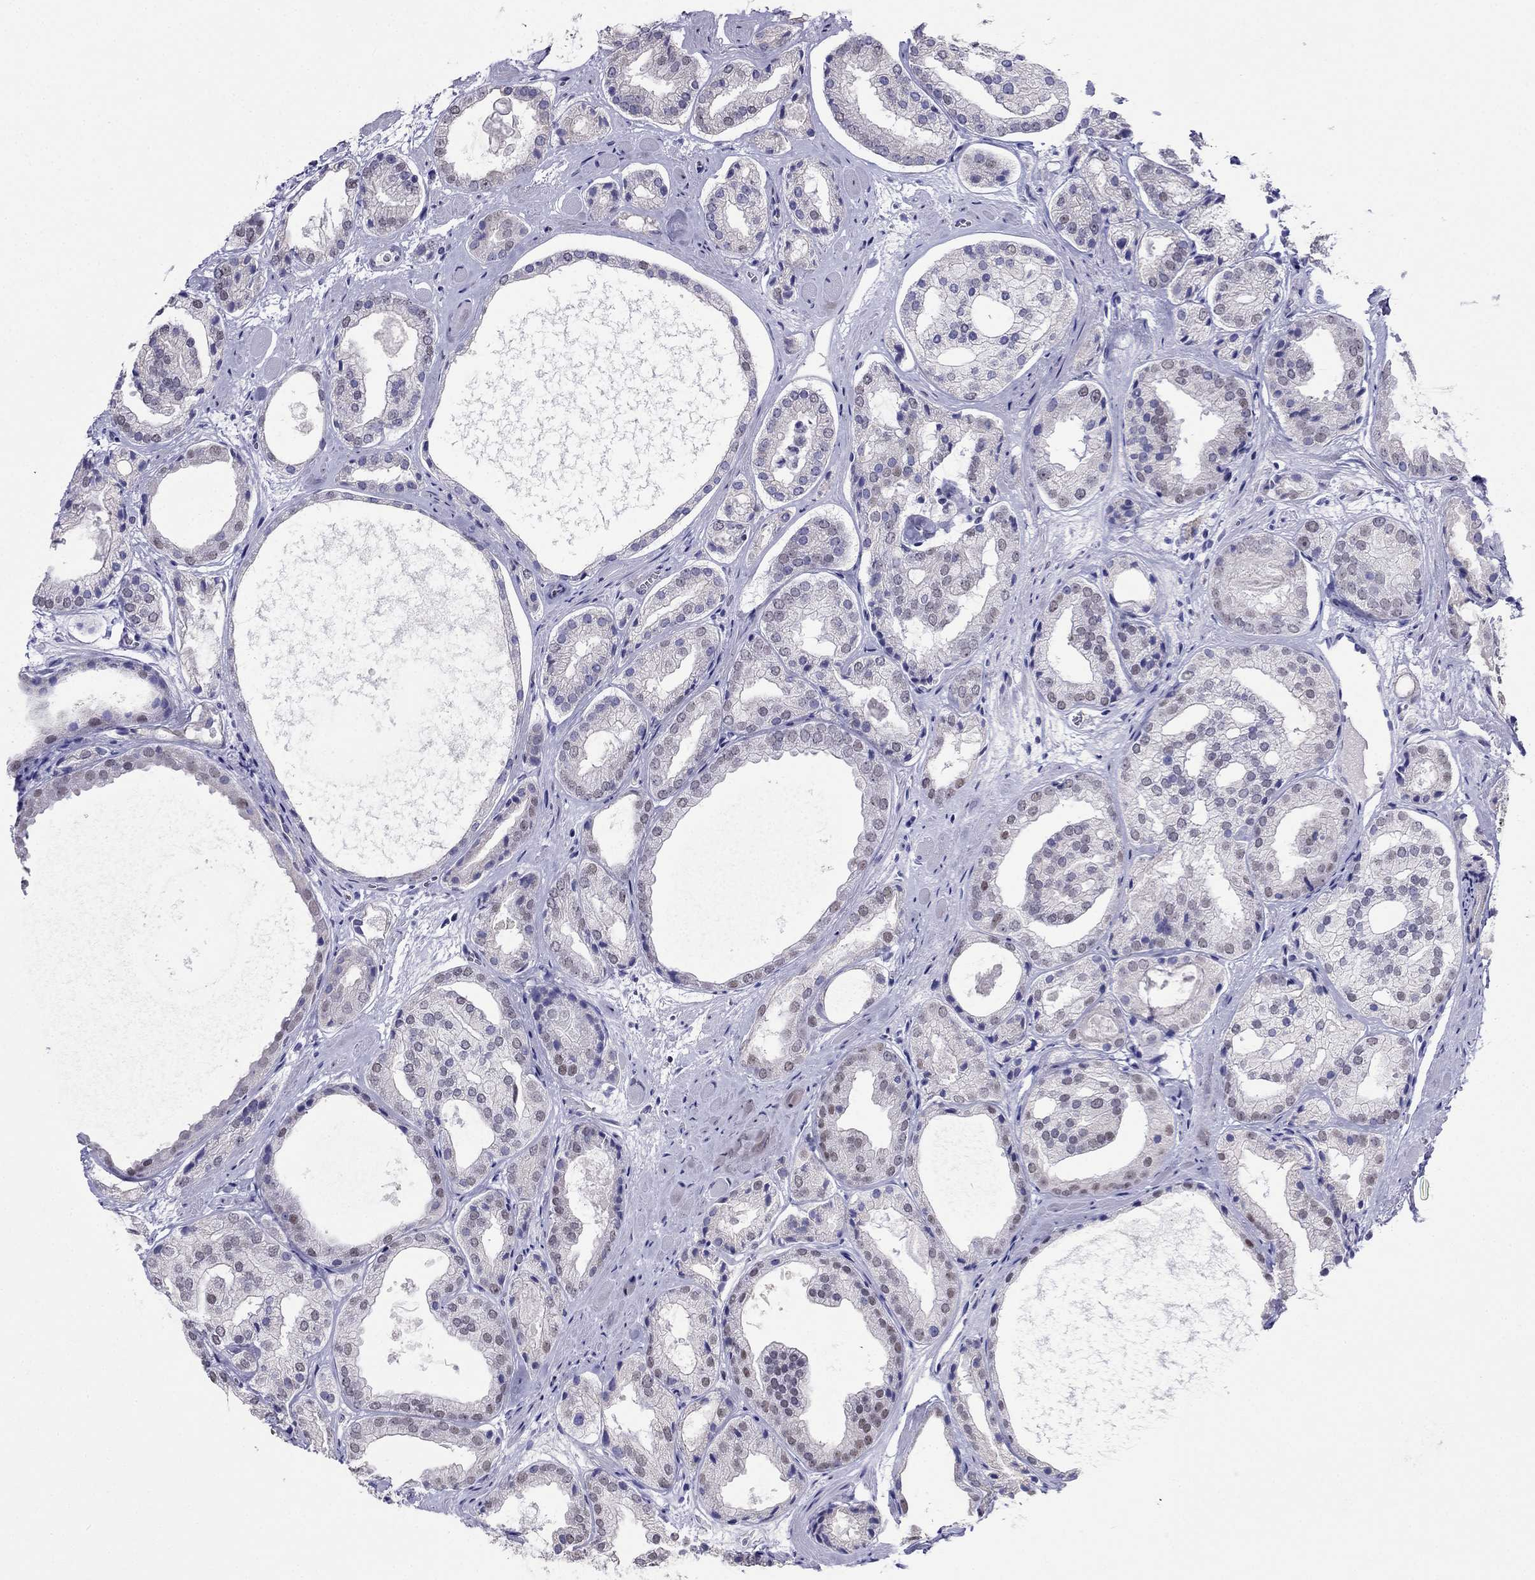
{"staining": {"intensity": "weak", "quantity": "<25%", "location": "nuclear"}, "tissue": "prostate cancer", "cell_type": "Tumor cells", "image_type": "cancer", "snomed": [{"axis": "morphology", "description": "Adenocarcinoma, Low grade"}, {"axis": "topography", "description": "Prostate"}], "caption": "IHC of human prostate cancer exhibits no positivity in tumor cells.", "gene": "PPM1G", "patient": {"sex": "male", "age": 69}}